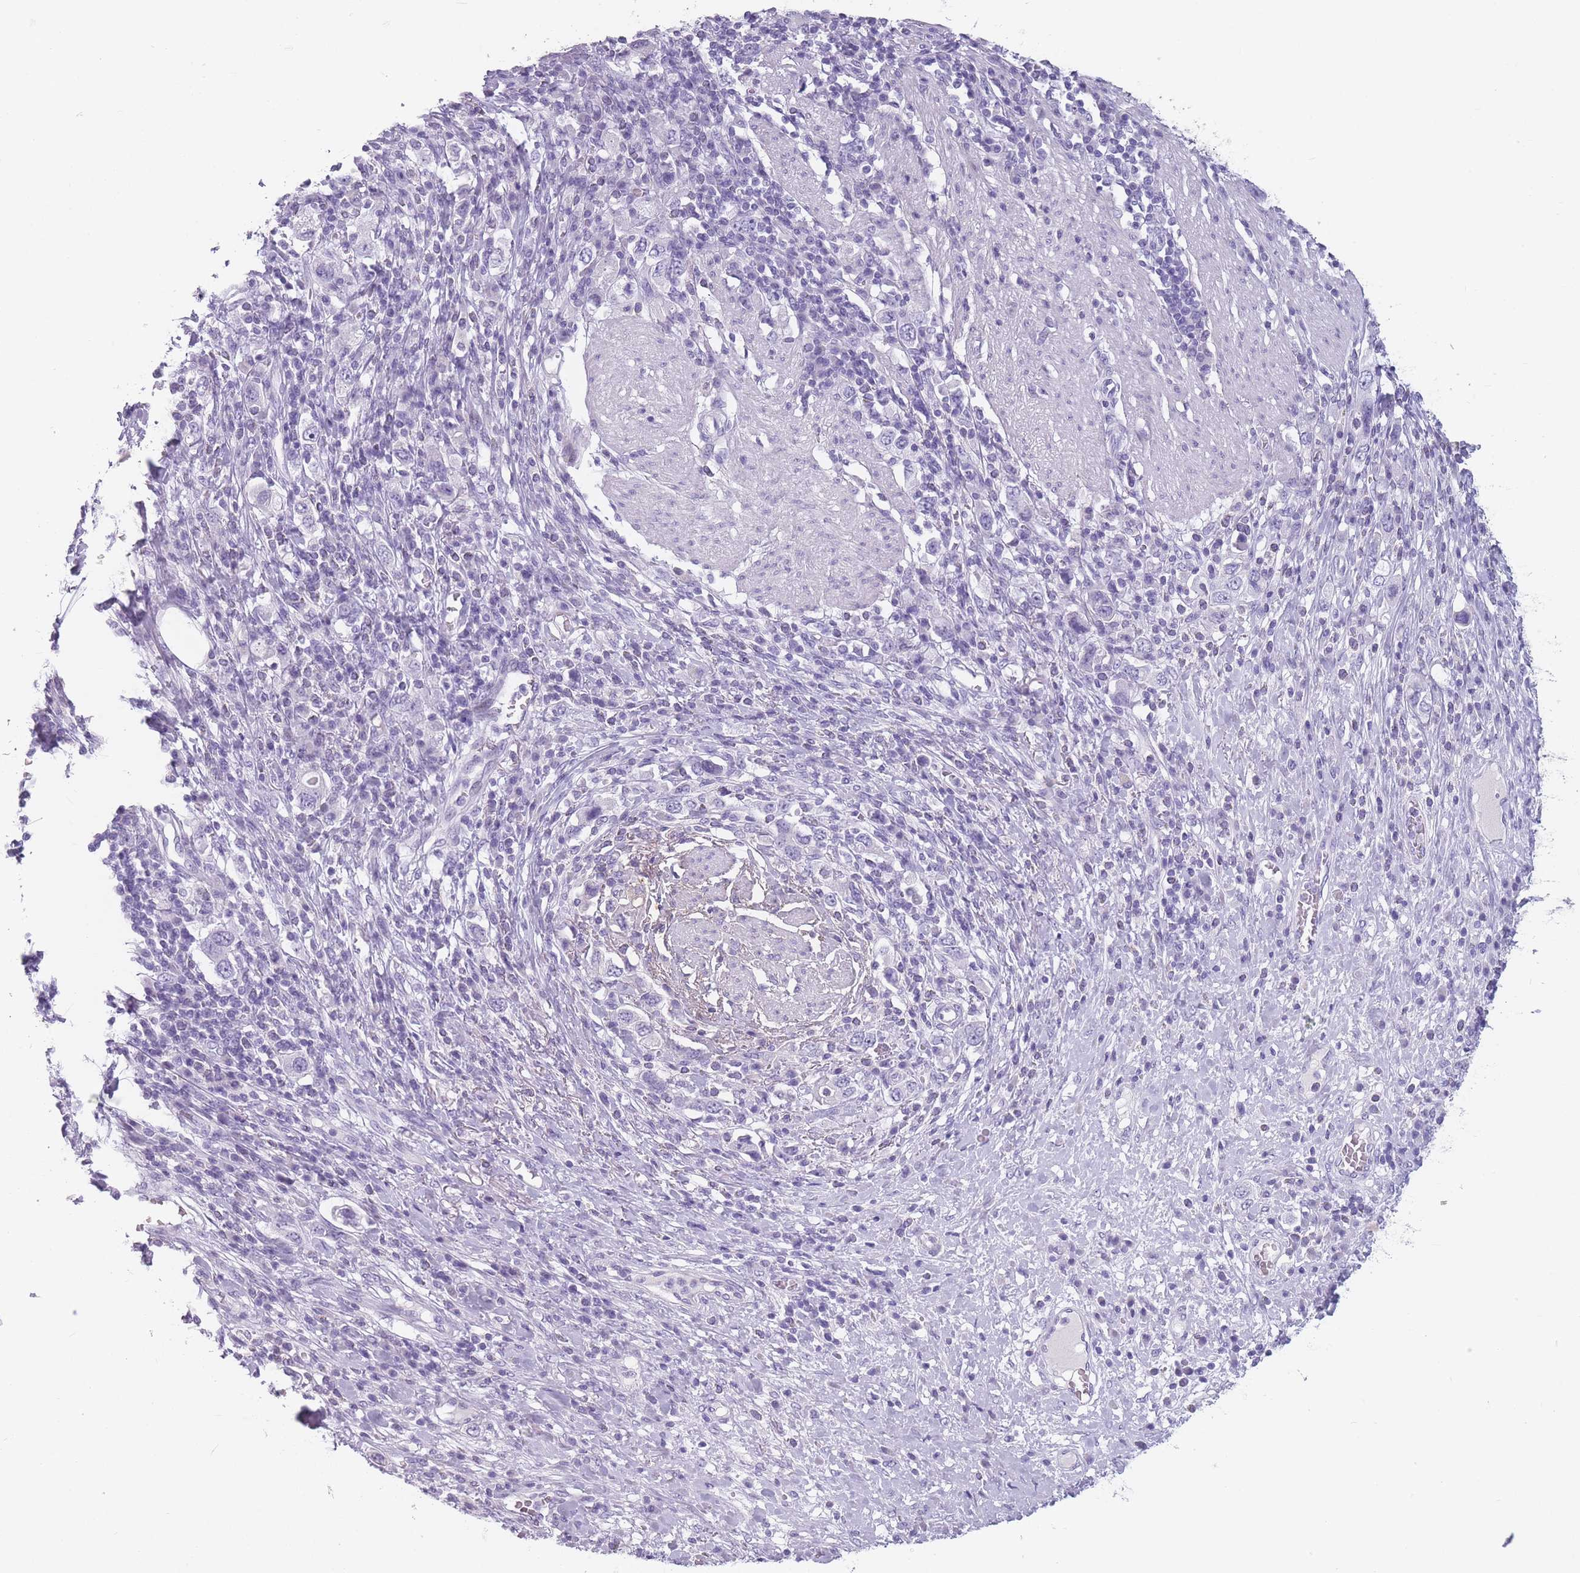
{"staining": {"intensity": "negative", "quantity": "none", "location": "none"}, "tissue": "stomach cancer", "cell_type": "Tumor cells", "image_type": "cancer", "snomed": [{"axis": "morphology", "description": "Adenocarcinoma, NOS"}, {"axis": "topography", "description": "Stomach, upper"}, {"axis": "topography", "description": "Stomach"}], "caption": "Immunohistochemical staining of stomach adenocarcinoma demonstrates no significant staining in tumor cells. (Brightfield microscopy of DAB immunohistochemistry (IHC) at high magnification).", "gene": "CCNO", "patient": {"sex": "male", "age": 62}}